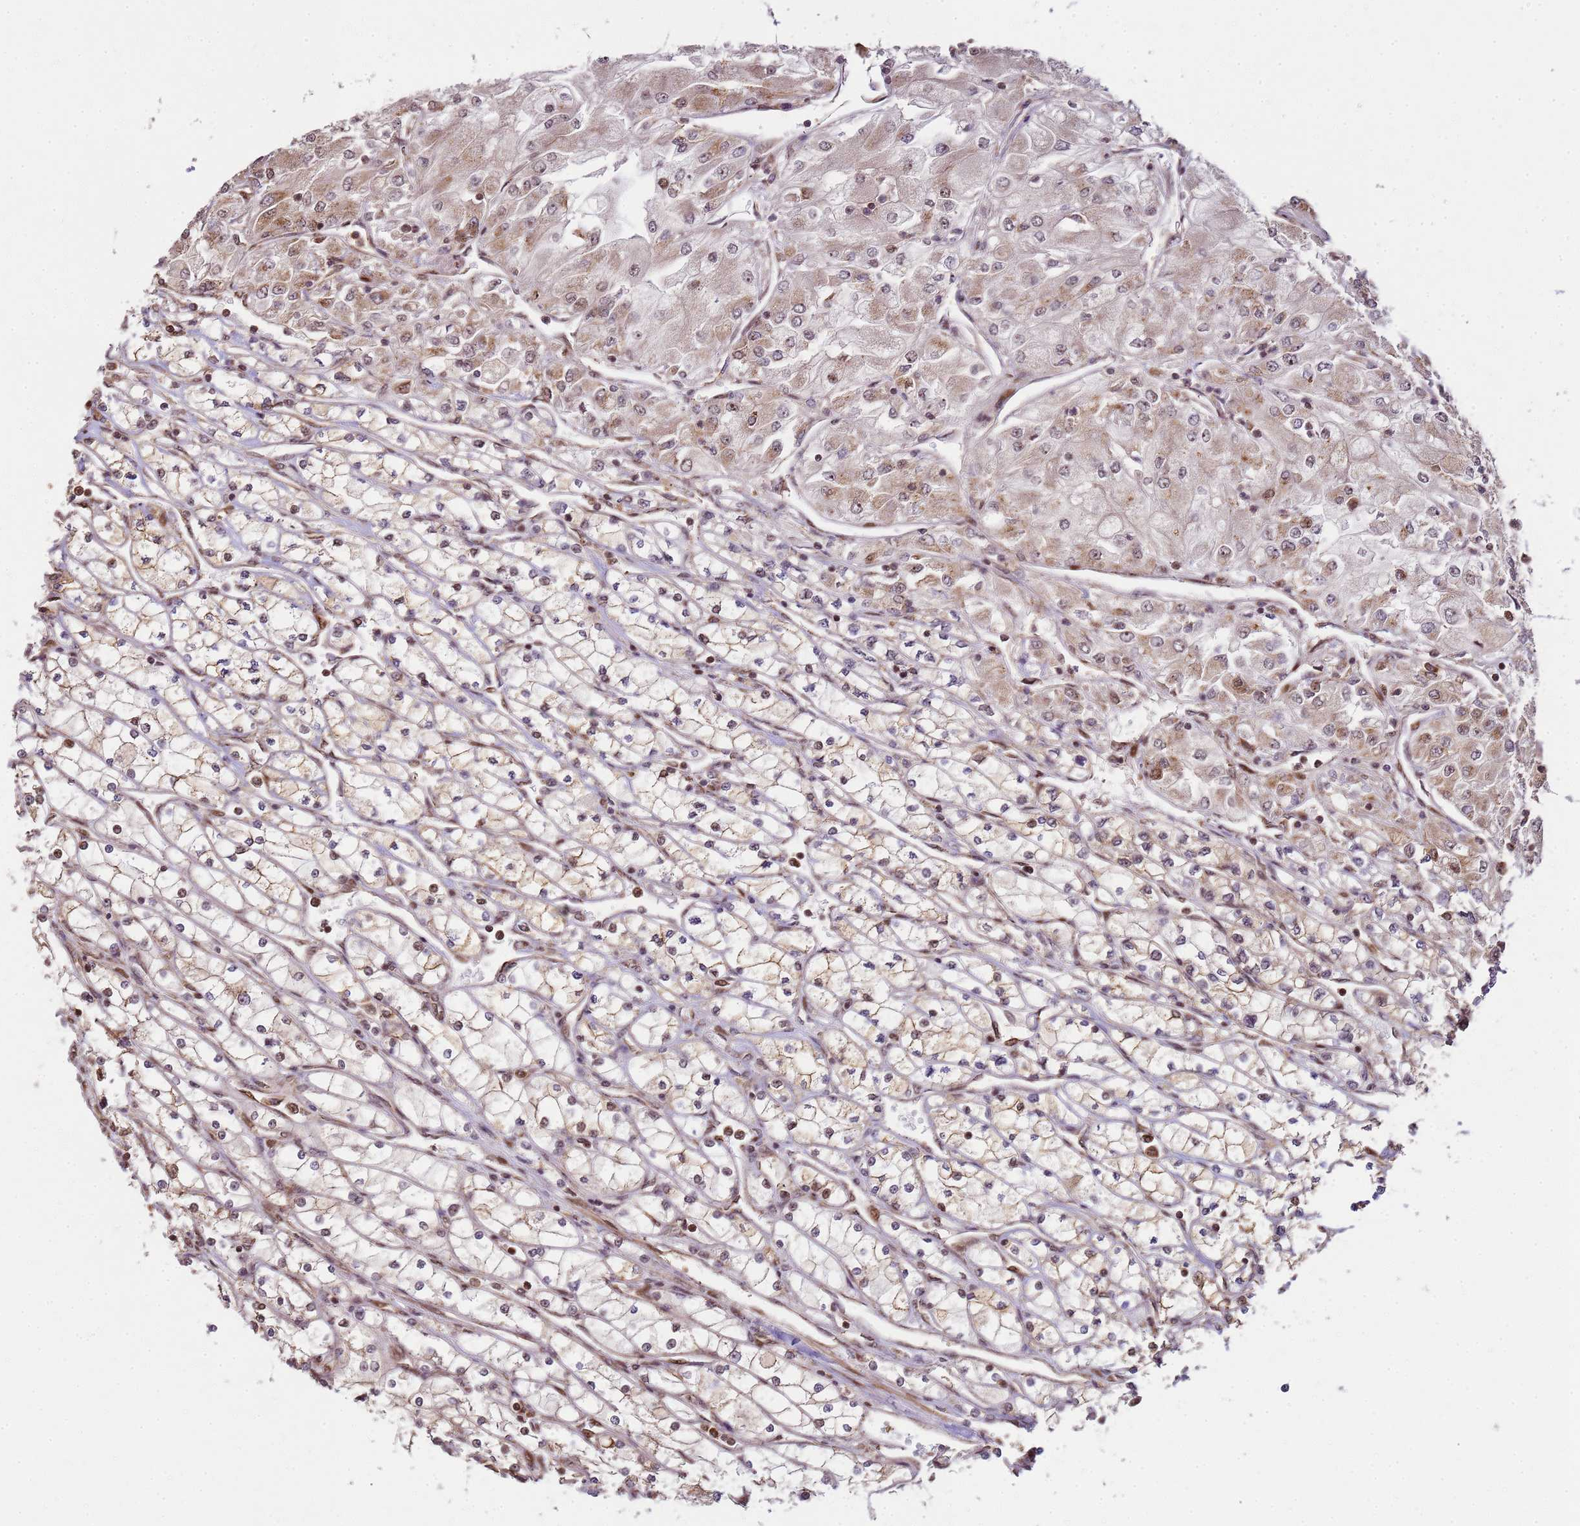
{"staining": {"intensity": "weak", "quantity": "25%-75%", "location": "cytoplasmic/membranous"}, "tissue": "renal cancer", "cell_type": "Tumor cells", "image_type": "cancer", "snomed": [{"axis": "morphology", "description": "Adenocarcinoma, NOS"}, {"axis": "topography", "description": "Kidney"}], "caption": "Tumor cells demonstrate low levels of weak cytoplasmic/membranous staining in about 25%-75% of cells in adenocarcinoma (renal). (Stains: DAB (3,3'-diaminobenzidine) in brown, nuclei in blue, Microscopy: brightfield microscopy at high magnification).", "gene": "PEX14", "patient": {"sex": "male", "age": 80}}